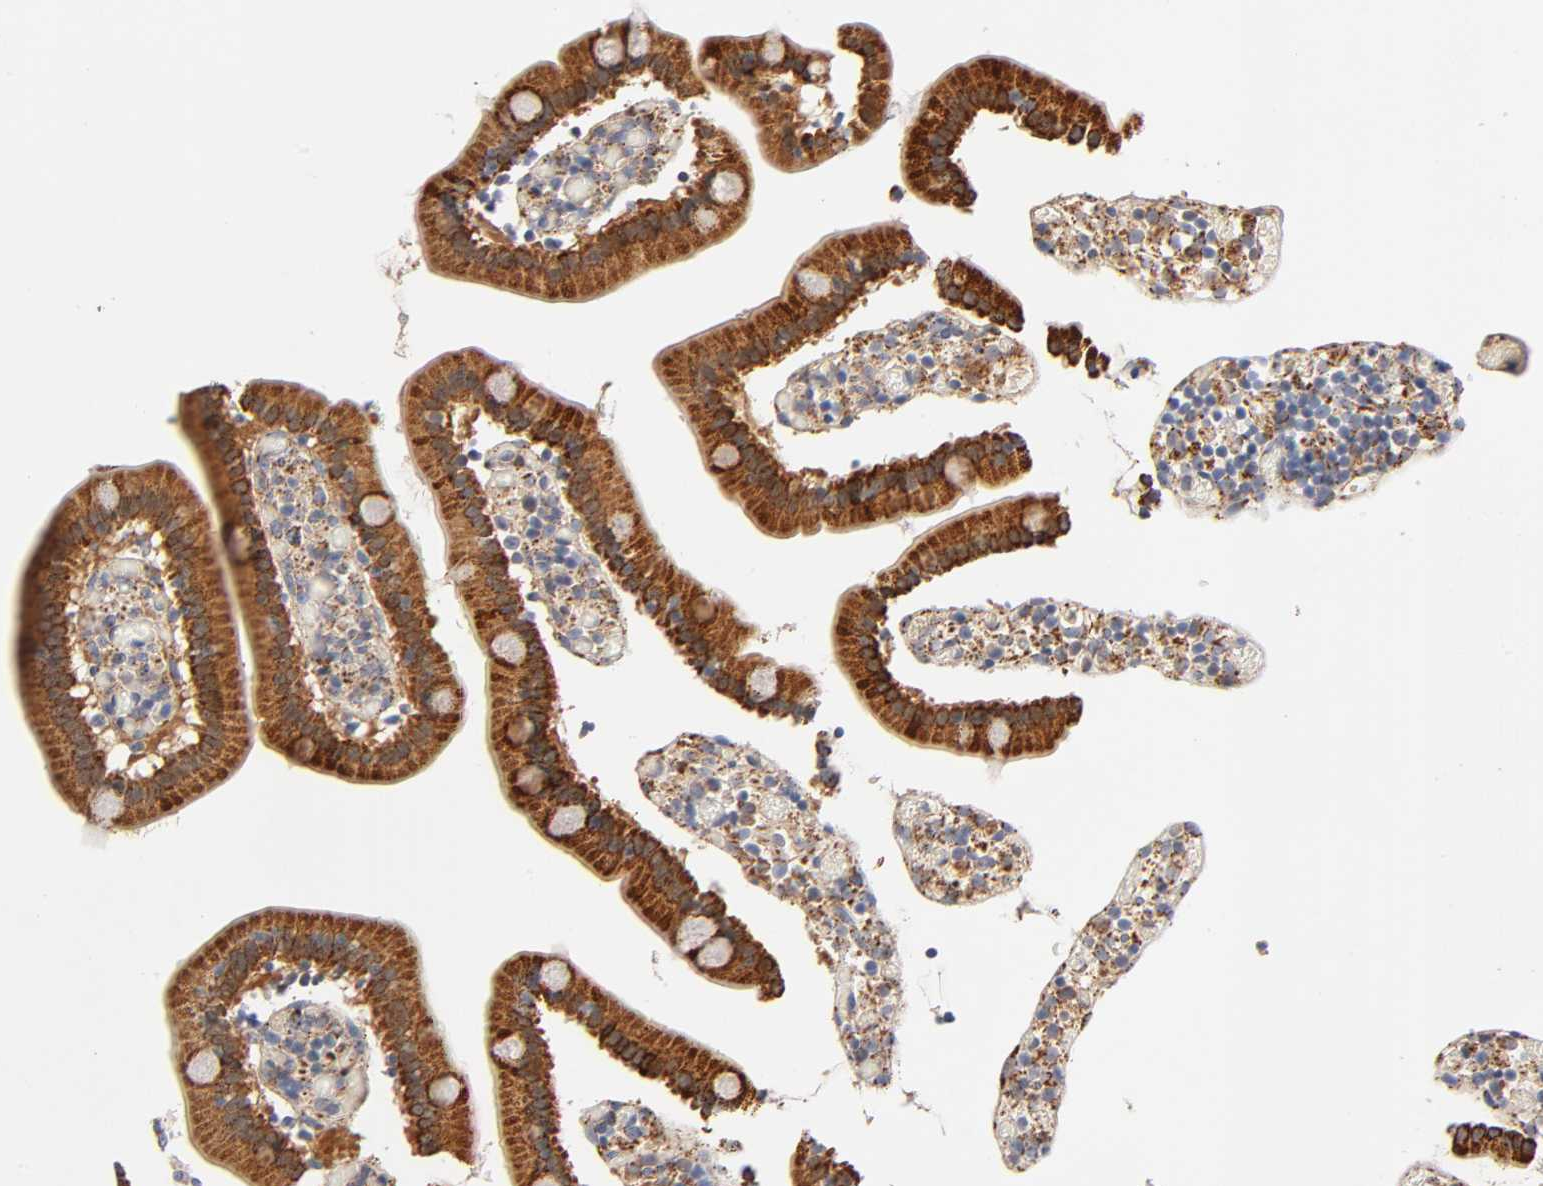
{"staining": {"intensity": "strong", "quantity": ">75%", "location": "cytoplasmic/membranous"}, "tissue": "duodenum", "cell_type": "Glandular cells", "image_type": "normal", "snomed": [{"axis": "morphology", "description": "Normal tissue, NOS"}, {"axis": "topography", "description": "Duodenum"}], "caption": "This histopathology image exhibits unremarkable duodenum stained with immunohistochemistry to label a protein in brown. The cytoplasmic/membranous of glandular cells show strong positivity for the protein. Nuclei are counter-stained blue.", "gene": "ISG15", "patient": {"sex": "female", "age": 53}}